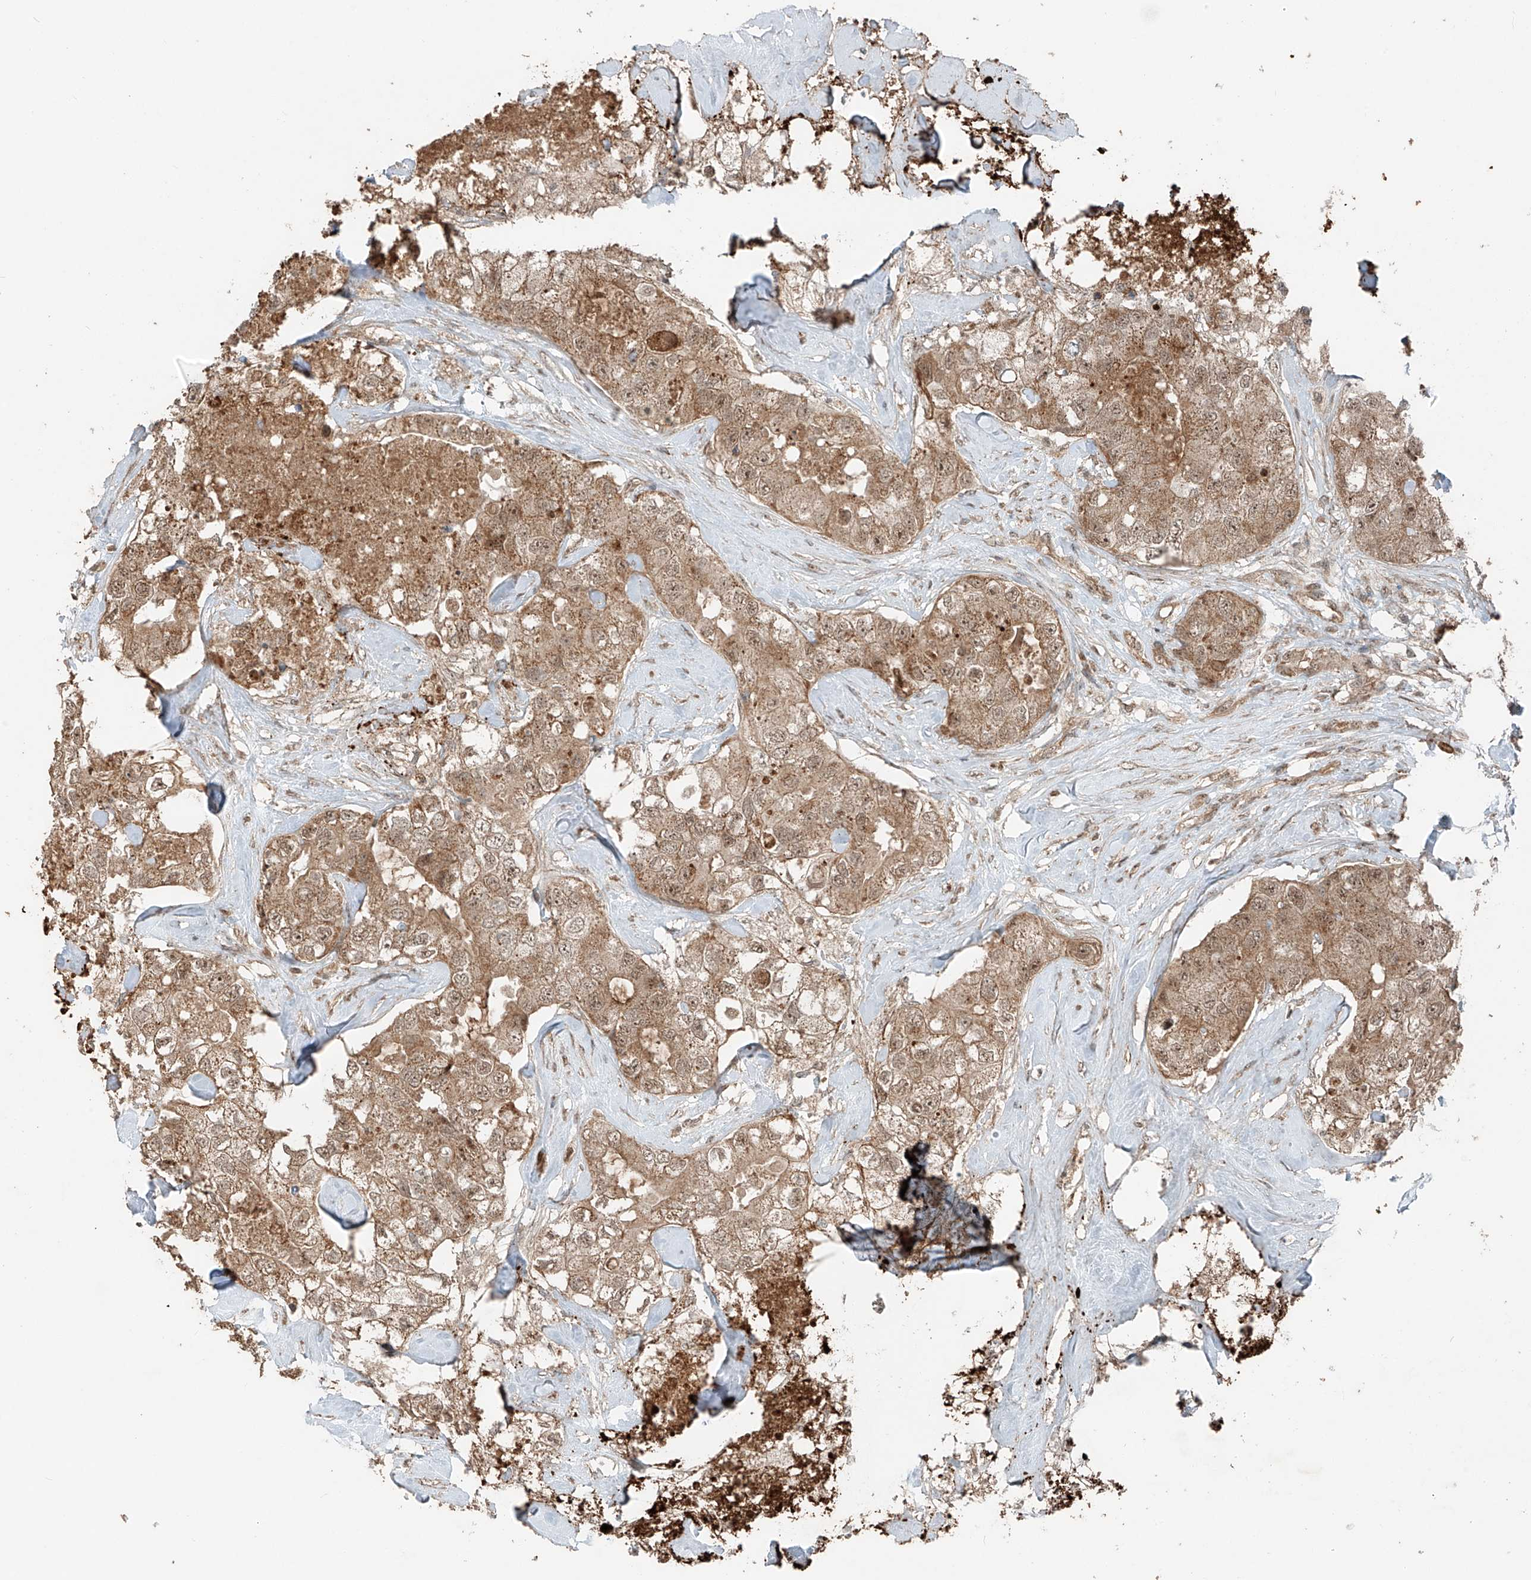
{"staining": {"intensity": "weak", "quantity": ">75%", "location": "cytoplasmic/membranous,nuclear"}, "tissue": "breast cancer", "cell_type": "Tumor cells", "image_type": "cancer", "snomed": [{"axis": "morphology", "description": "Duct carcinoma"}, {"axis": "topography", "description": "Breast"}], "caption": "High-magnification brightfield microscopy of breast infiltrating ductal carcinoma stained with DAB (brown) and counterstained with hematoxylin (blue). tumor cells exhibit weak cytoplasmic/membranous and nuclear expression is present in about>75% of cells. The staining was performed using DAB (3,3'-diaminobenzidine), with brown indicating positive protein expression. Nuclei are stained blue with hematoxylin.", "gene": "ZNF620", "patient": {"sex": "female", "age": 62}}